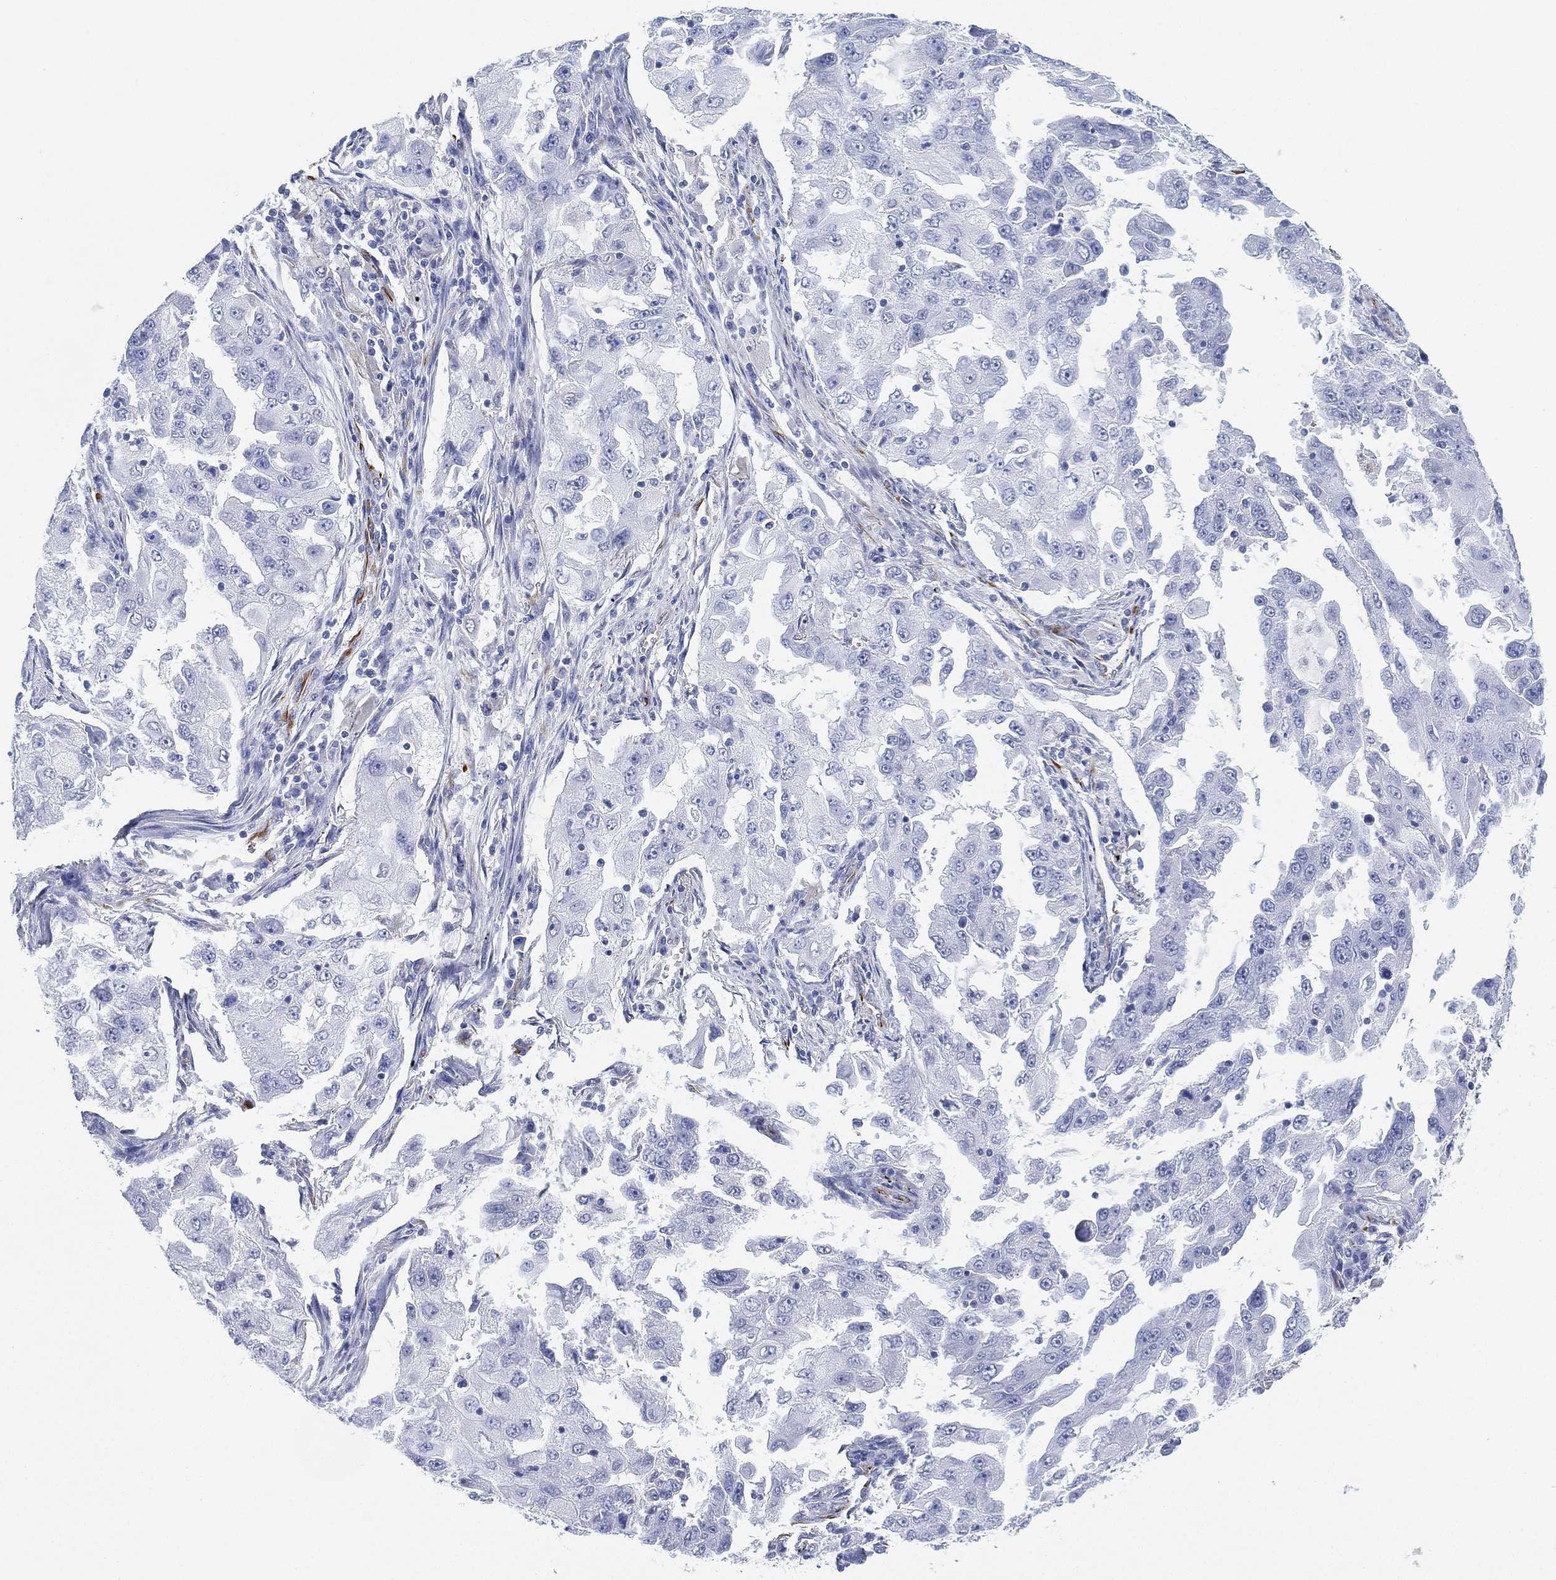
{"staining": {"intensity": "negative", "quantity": "none", "location": "none"}, "tissue": "lung cancer", "cell_type": "Tumor cells", "image_type": "cancer", "snomed": [{"axis": "morphology", "description": "Adenocarcinoma, NOS"}, {"axis": "topography", "description": "Lung"}], "caption": "An image of adenocarcinoma (lung) stained for a protein displays no brown staining in tumor cells.", "gene": "PSKH2", "patient": {"sex": "female", "age": 61}}